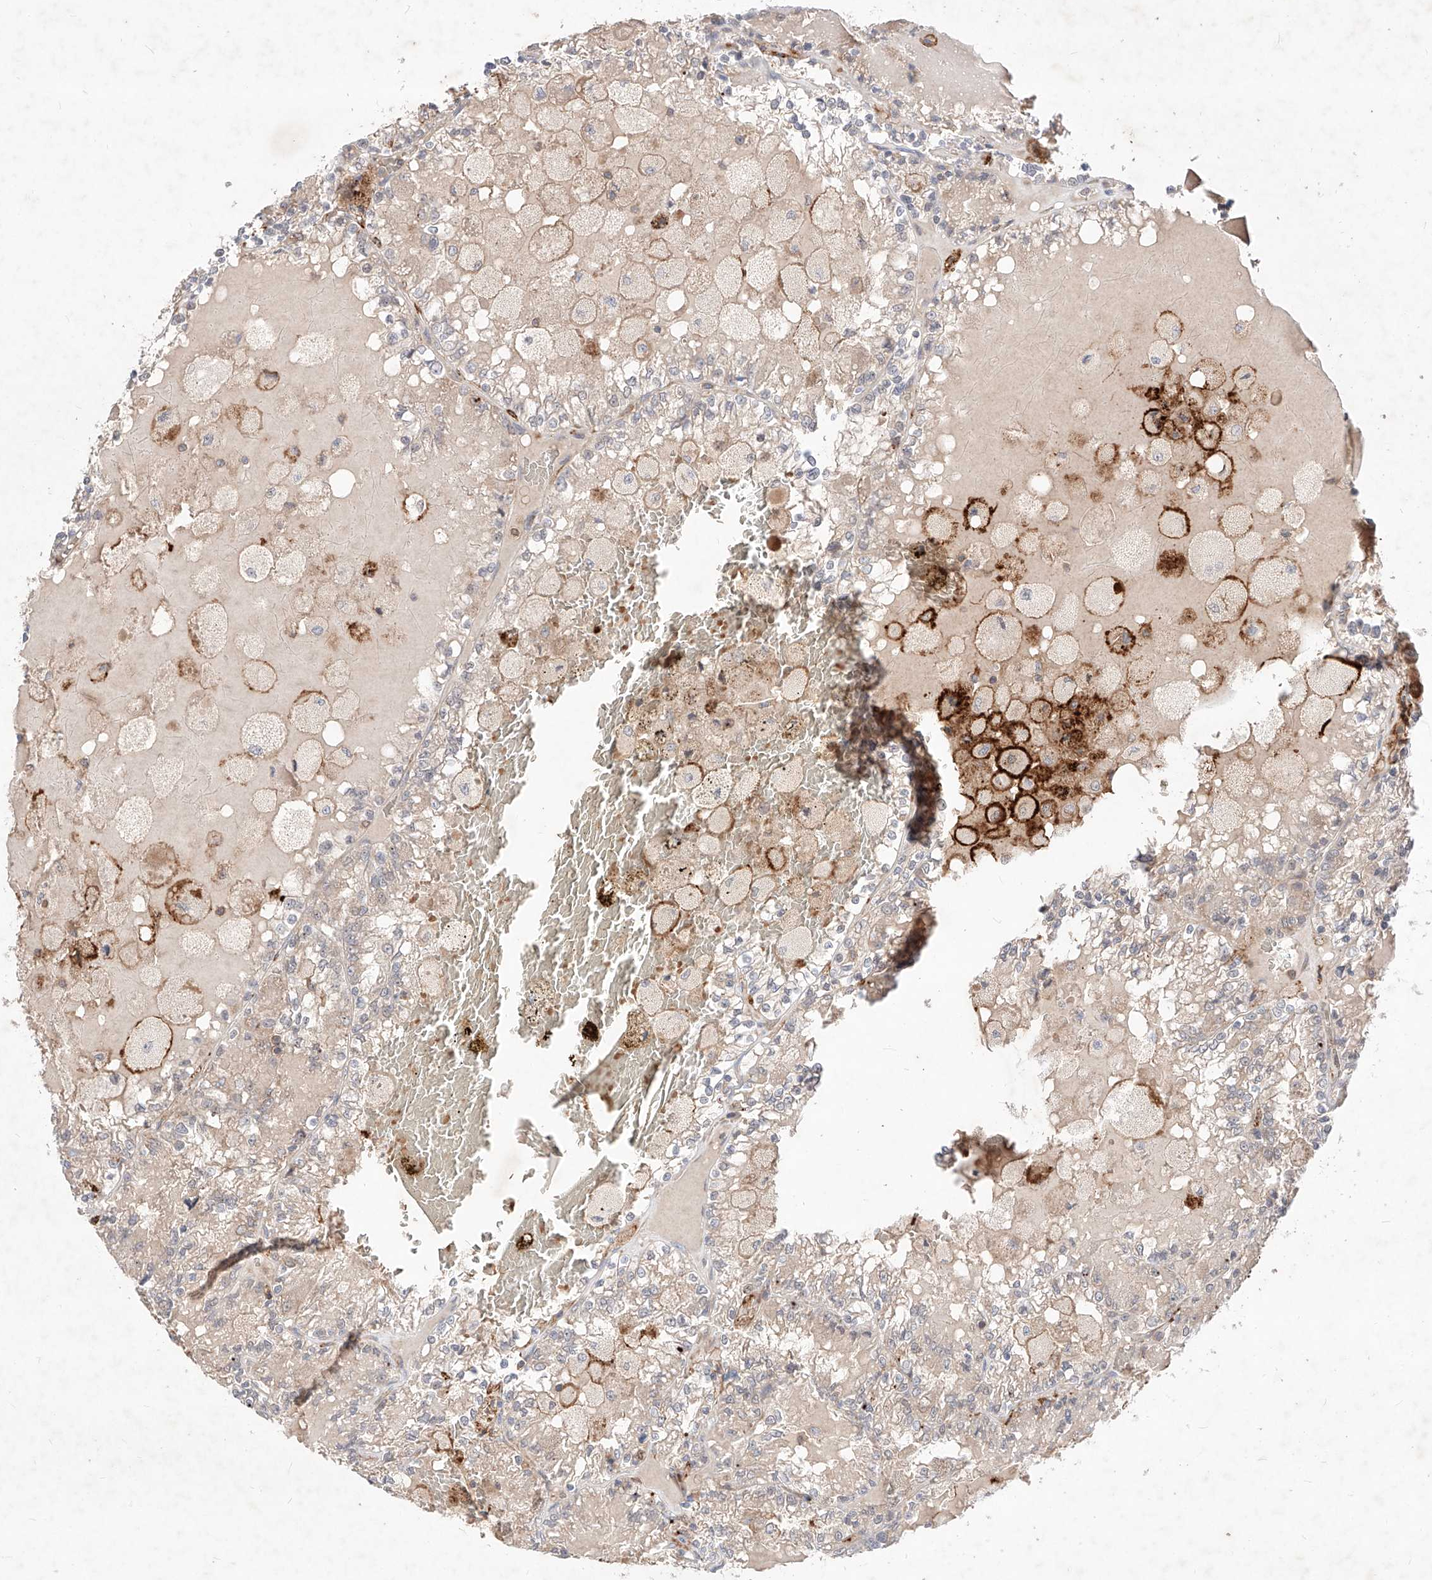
{"staining": {"intensity": "negative", "quantity": "none", "location": "none"}, "tissue": "renal cancer", "cell_type": "Tumor cells", "image_type": "cancer", "snomed": [{"axis": "morphology", "description": "Adenocarcinoma, NOS"}, {"axis": "topography", "description": "Kidney"}], "caption": "Tumor cells are negative for brown protein staining in renal cancer (adenocarcinoma). (DAB IHC visualized using brightfield microscopy, high magnification).", "gene": "TSNAX", "patient": {"sex": "female", "age": 56}}